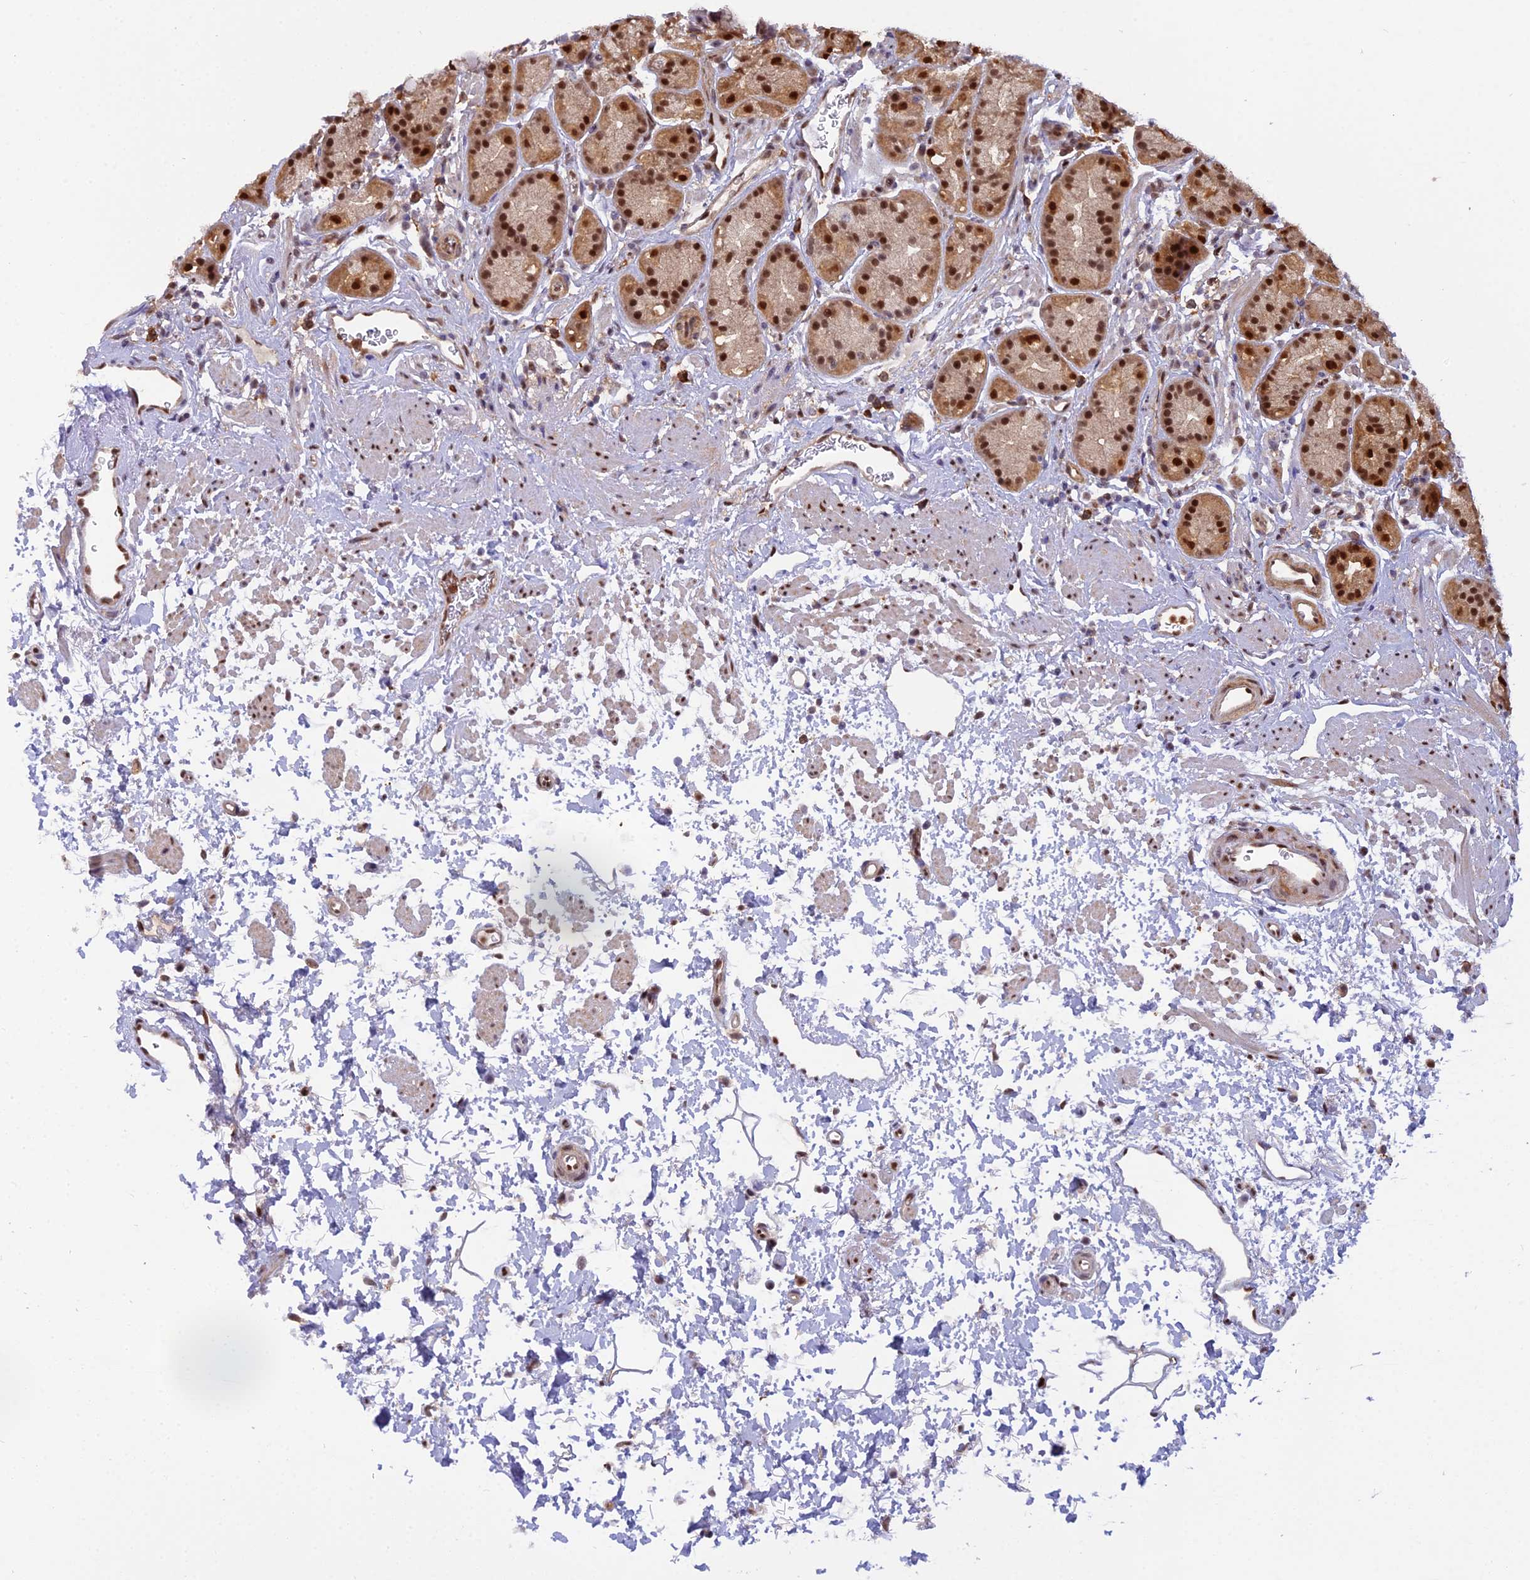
{"staining": {"intensity": "strong", "quantity": ">75%", "location": "cytoplasmic/membranous,nuclear"}, "tissue": "stomach", "cell_type": "Glandular cells", "image_type": "normal", "snomed": [{"axis": "morphology", "description": "Normal tissue, NOS"}, {"axis": "topography", "description": "Stomach"}], "caption": "Brown immunohistochemical staining in normal human stomach displays strong cytoplasmic/membranous,nuclear positivity in about >75% of glandular cells. (brown staining indicates protein expression, while blue staining denotes nuclei).", "gene": "NPEPL1", "patient": {"sex": "male", "age": 63}}